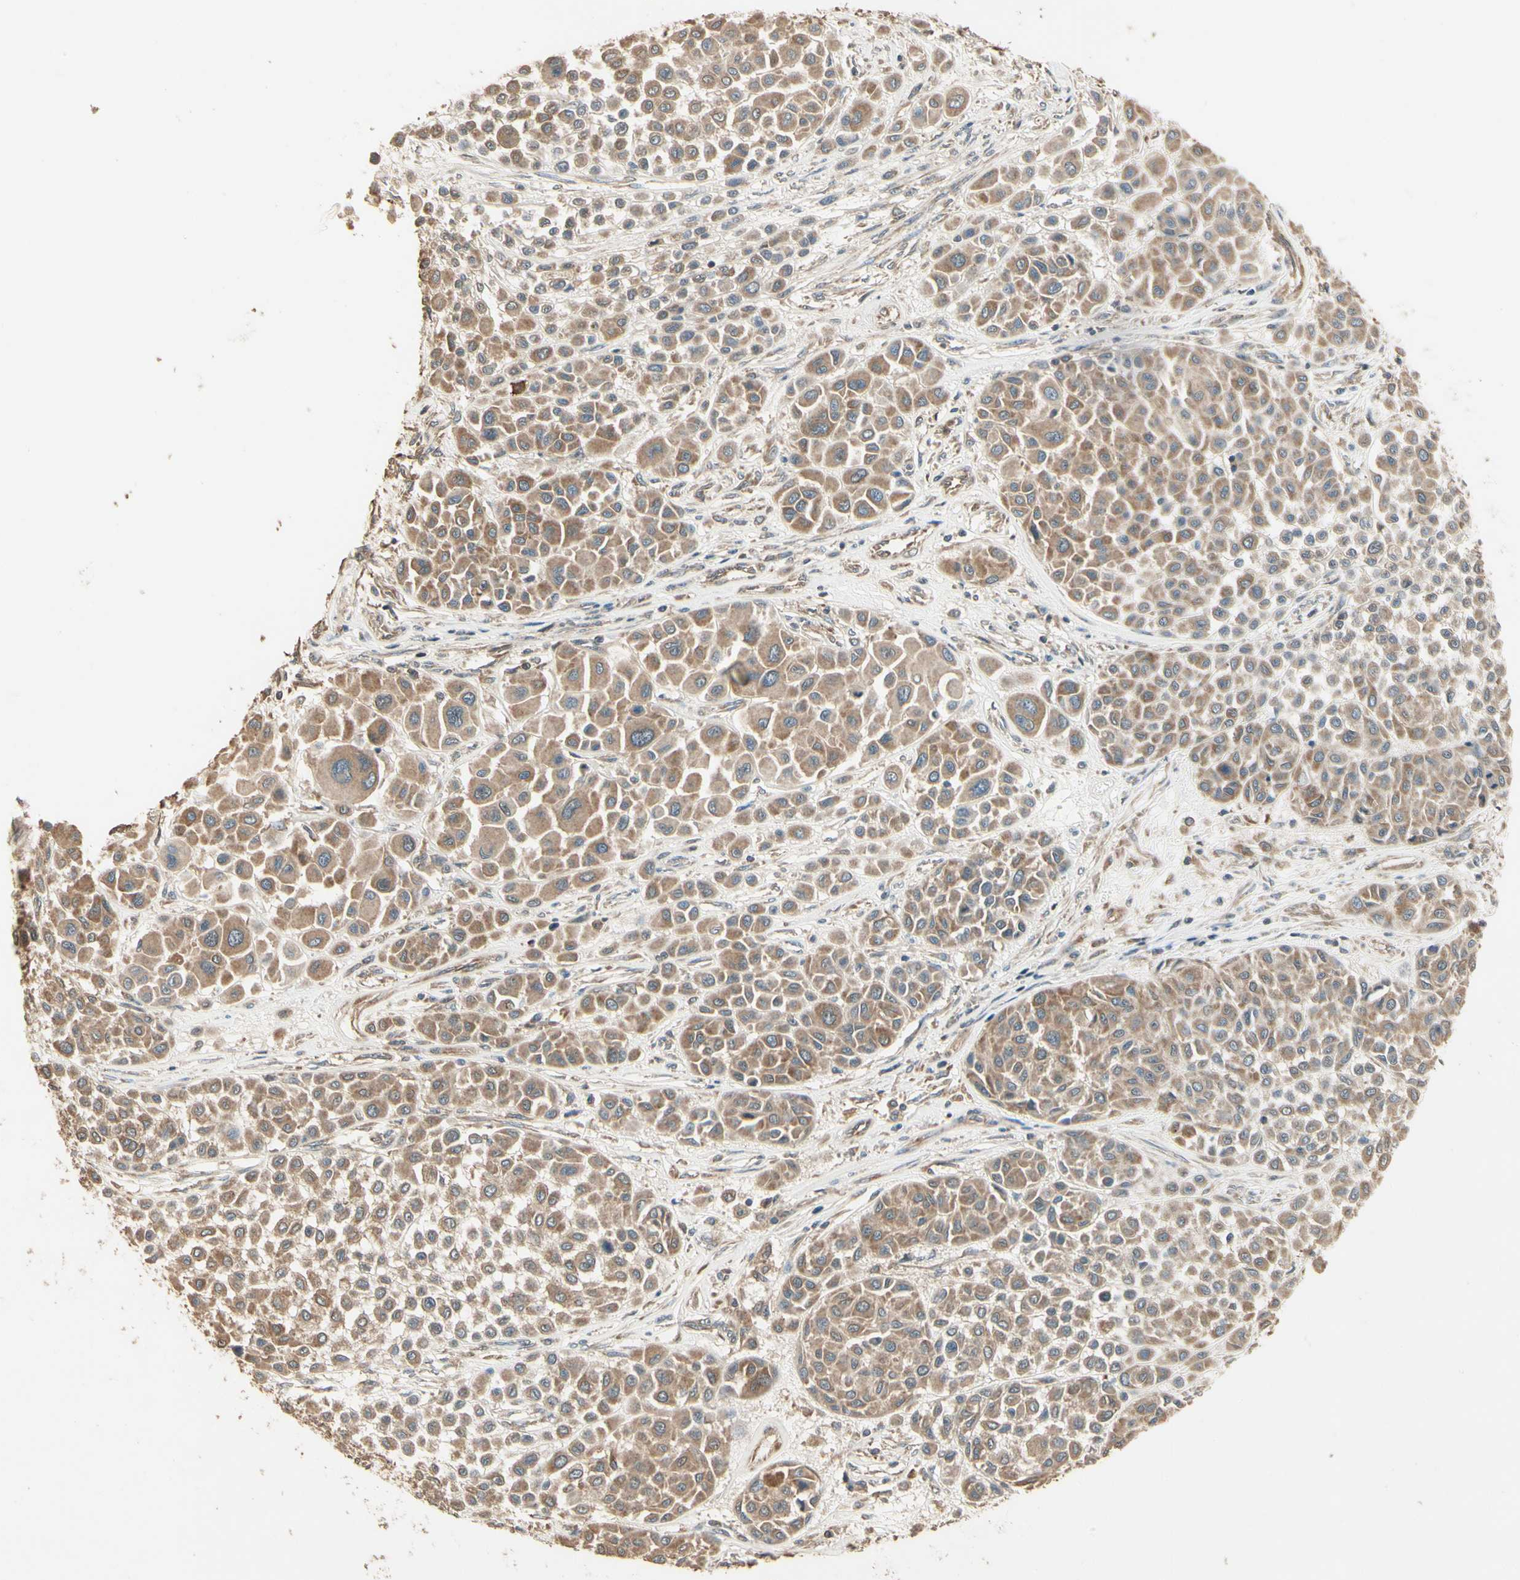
{"staining": {"intensity": "moderate", "quantity": ">75%", "location": "cytoplasmic/membranous"}, "tissue": "melanoma", "cell_type": "Tumor cells", "image_type": "cancer", "snomed": [{"axis": "morphology", "description": "Malignant melanoma, Metastatic site"}, {"axis": "topography", "description": "Soft tissue"}], "caption": "Immunohistochemistry (IHC) histopathology image of malignant melanoma (metastatic site) stained for a protein (brown), which reveals medium levels of moderate cytoplasmic/membranous positivity in approximately >75% of tumor cells.", "gene": "CCT7", "patient": {"sex": "male", "age": 41}}